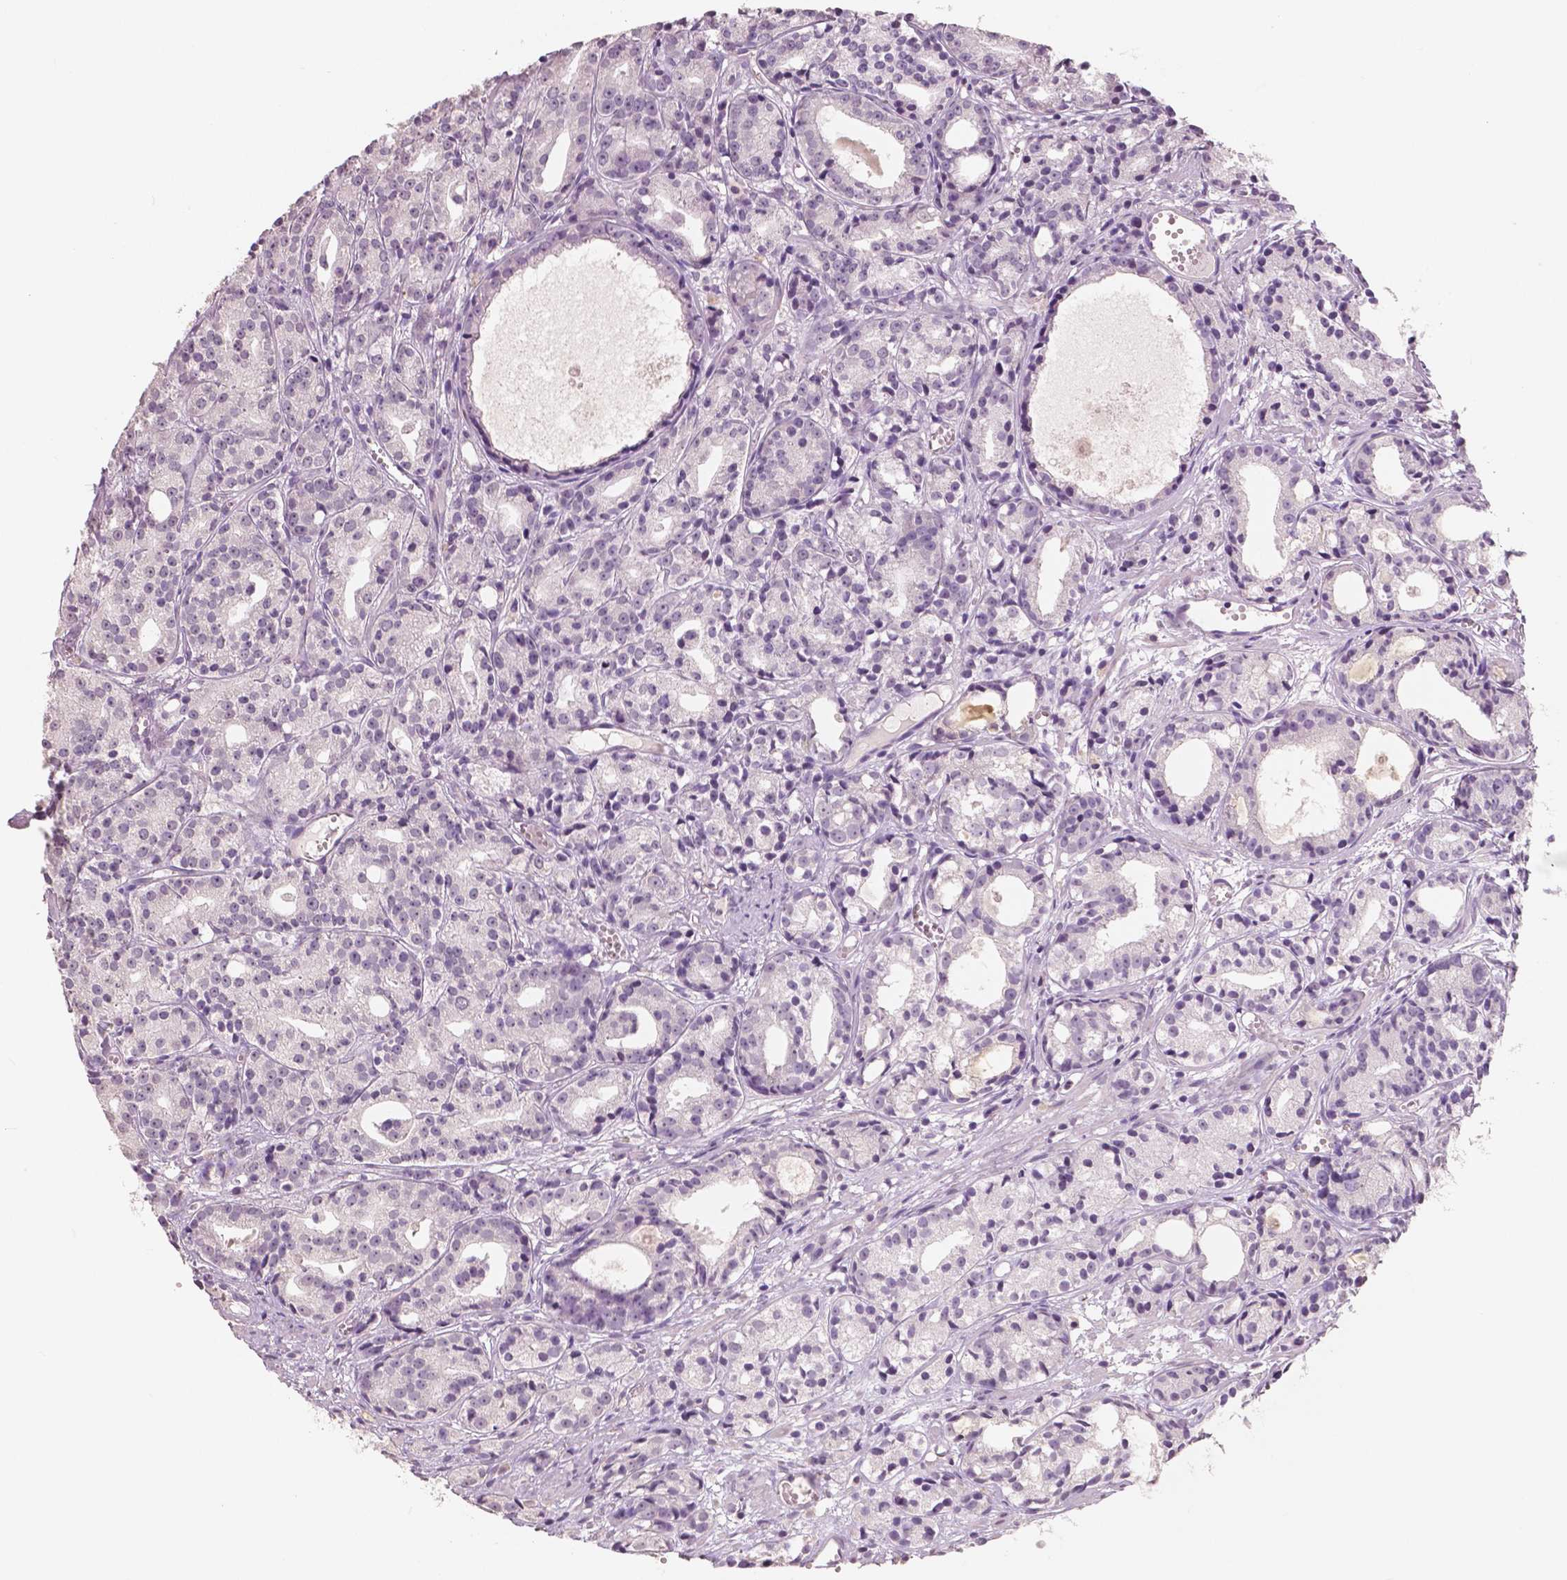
{"staining": {"intensity": "negative", "quantity": "none", "location": "none"}, "tissue": "prostate cancer", "cell_type": "Tumor cells", "image_type": "cancer", "snomed": [{"axis": "morphology", "description": "Adenocarcinoma, Medium grade"}, {"axis": "topography", "description": "Prostate"}], "caption": "Protein analysis of prostate adenocarcinoma (medium-grade) displays no significant expression in tumor cells.", "gene": "NECAB1", "patient": {"sex": "male", "age": 74}}